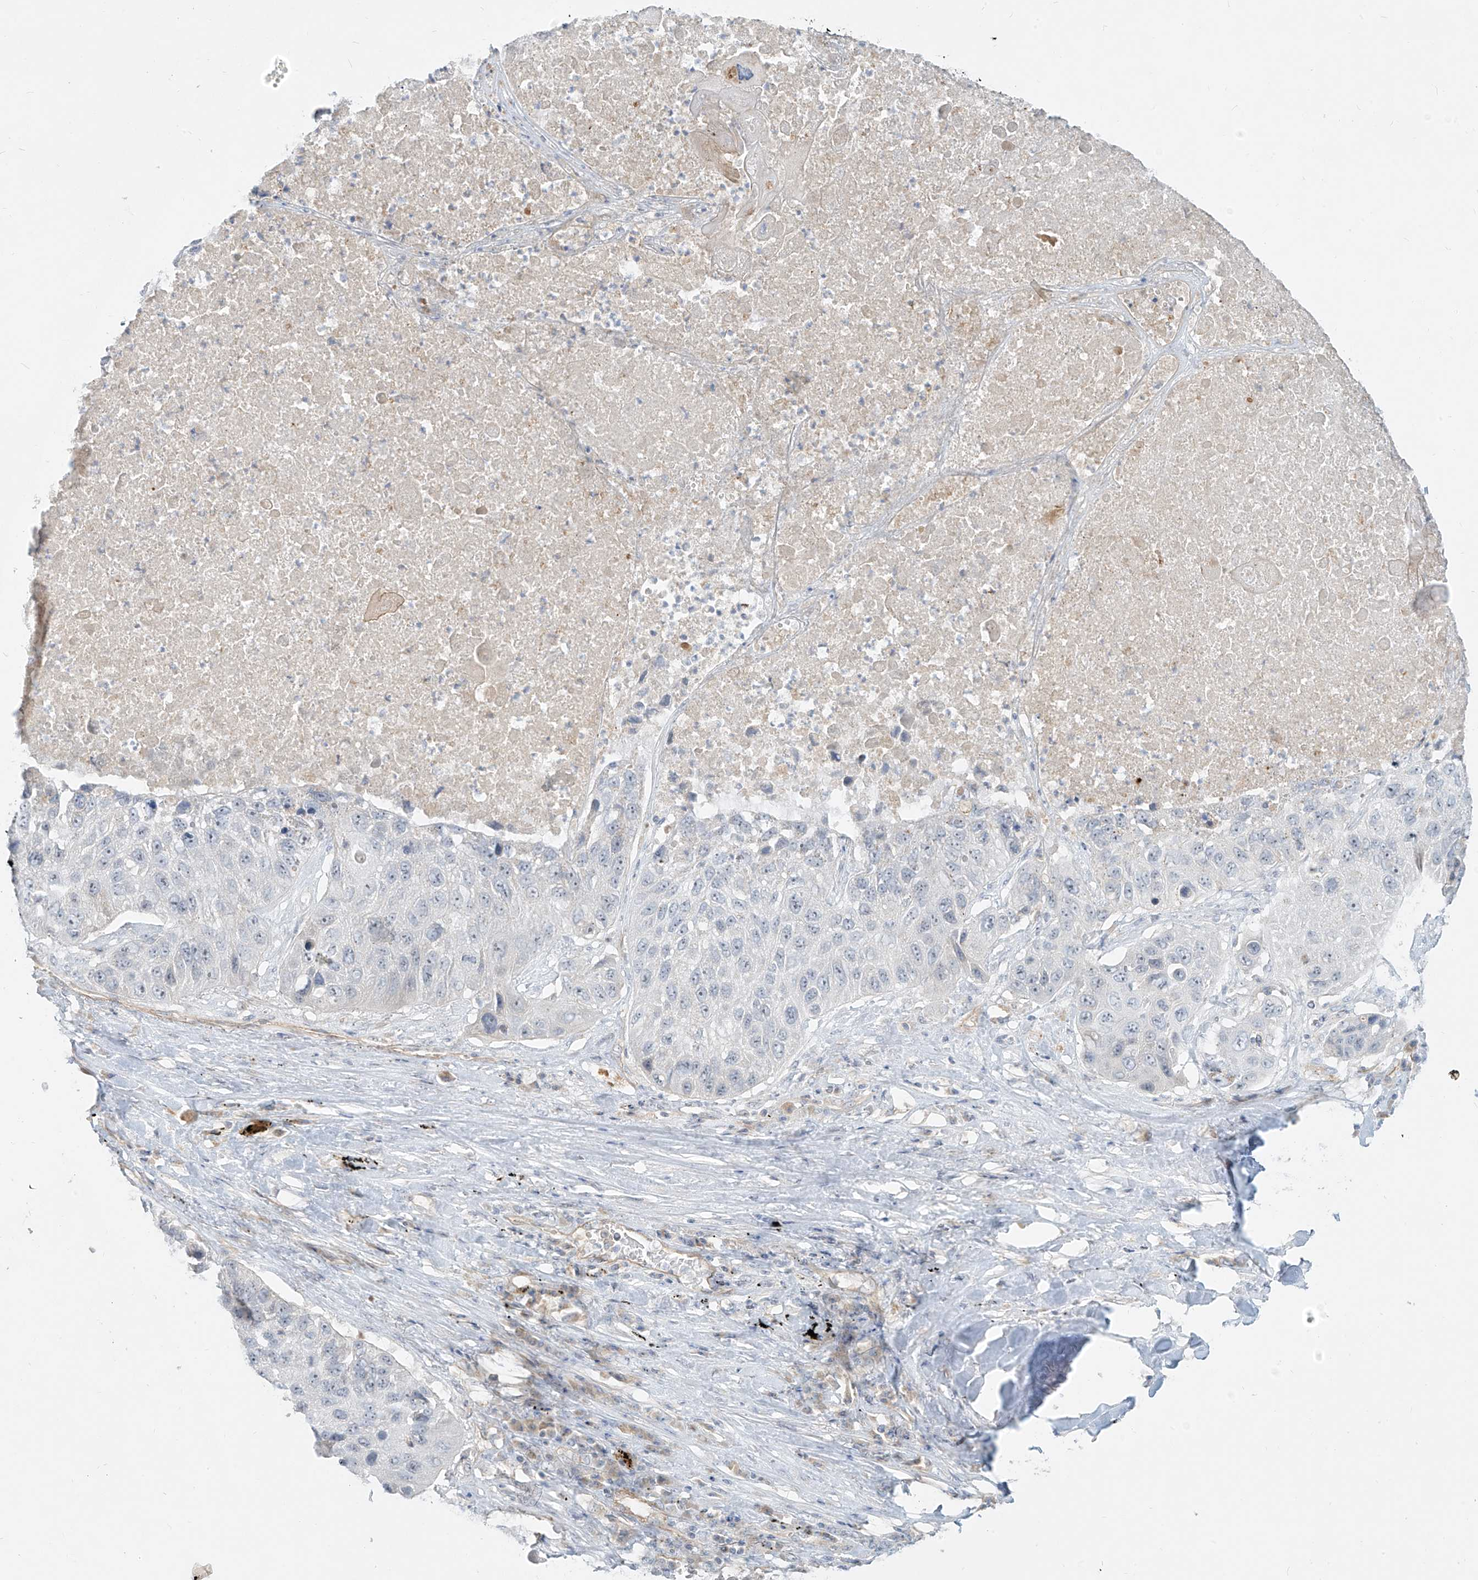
{"staining": {"intensity": "negative", "quantity": "none", "location": "none"}, "tissue": "lung cancer", "cell_type": "Tumor cells", "image_type": "cancer", "snomed": [{"axis": "morphology", "description": "Squamous cell carcinoma, NOS"}, {"axis": "topography", "description": "Lung"}], "caption": "High magnification brightfield microscopy of lung squamous cell carcinoma stained with DAB (3,3'-diaminobenzidine) (brown) and counterstained with hematoxylin (blue): tumor cells show no significant positivity. (DAB immunohistochemistry (IHC), high magnification).", "gene": "C2orf42", "patient": {"sex": "male", "age": 61}}